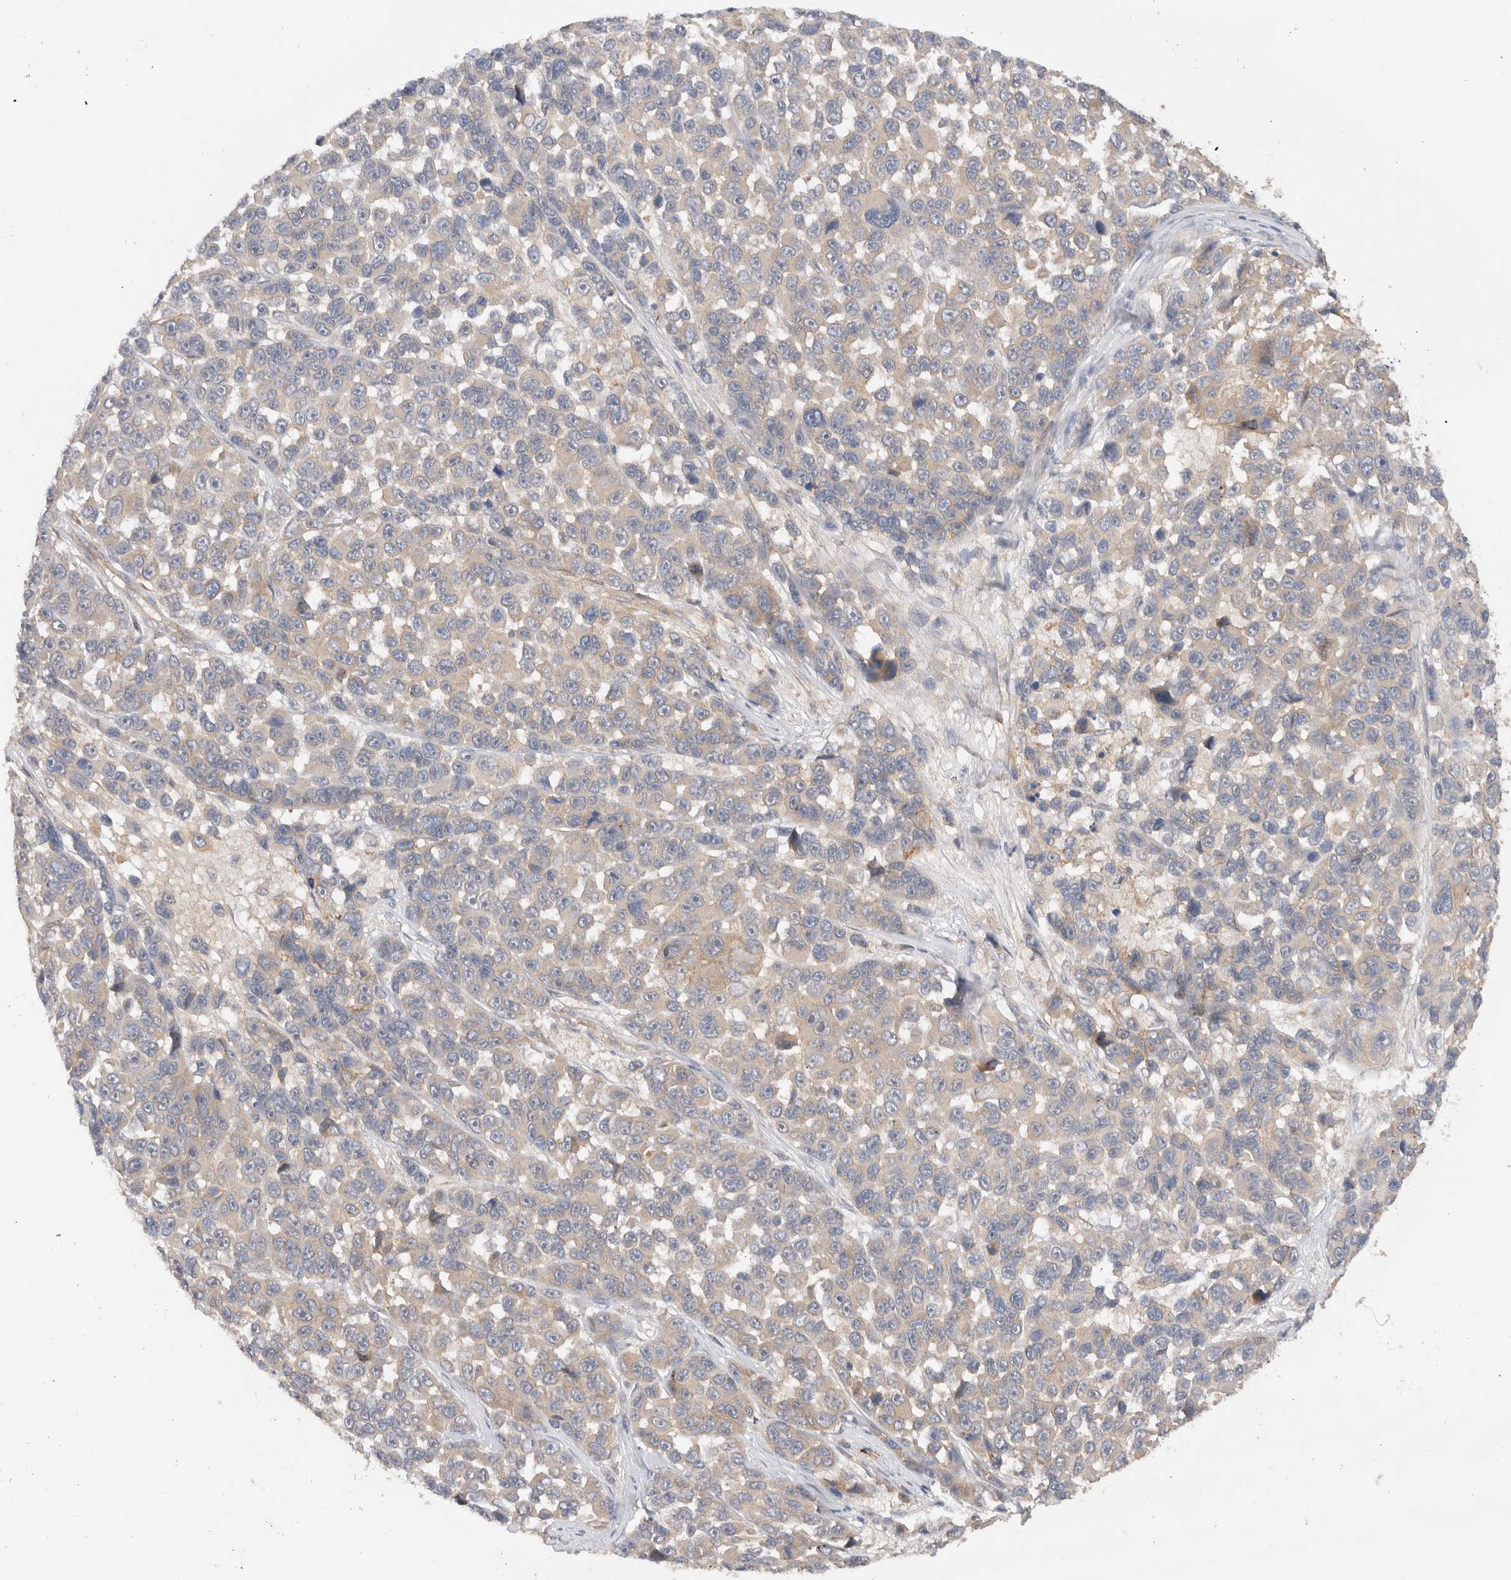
{"staining": {"intensity": "weak", "quantity": "<25%", "location": "cytoplasmic/membranous"}, "tissue": "melanoma", "cell_type": "Tumor cells", "image_type": "cancer", "snomed": [{"axis": "morphology", "description": "Malignant melanoma, NOS"}, {"axis": "topography", "description": "Skin"}], "caption": "The immunohistochemistry photomicrograph has no significant positivity in tumor cells of malignant melanoma tissue.", "gene": "SGK3", "patient": {"sex": "male", "age": 53}}